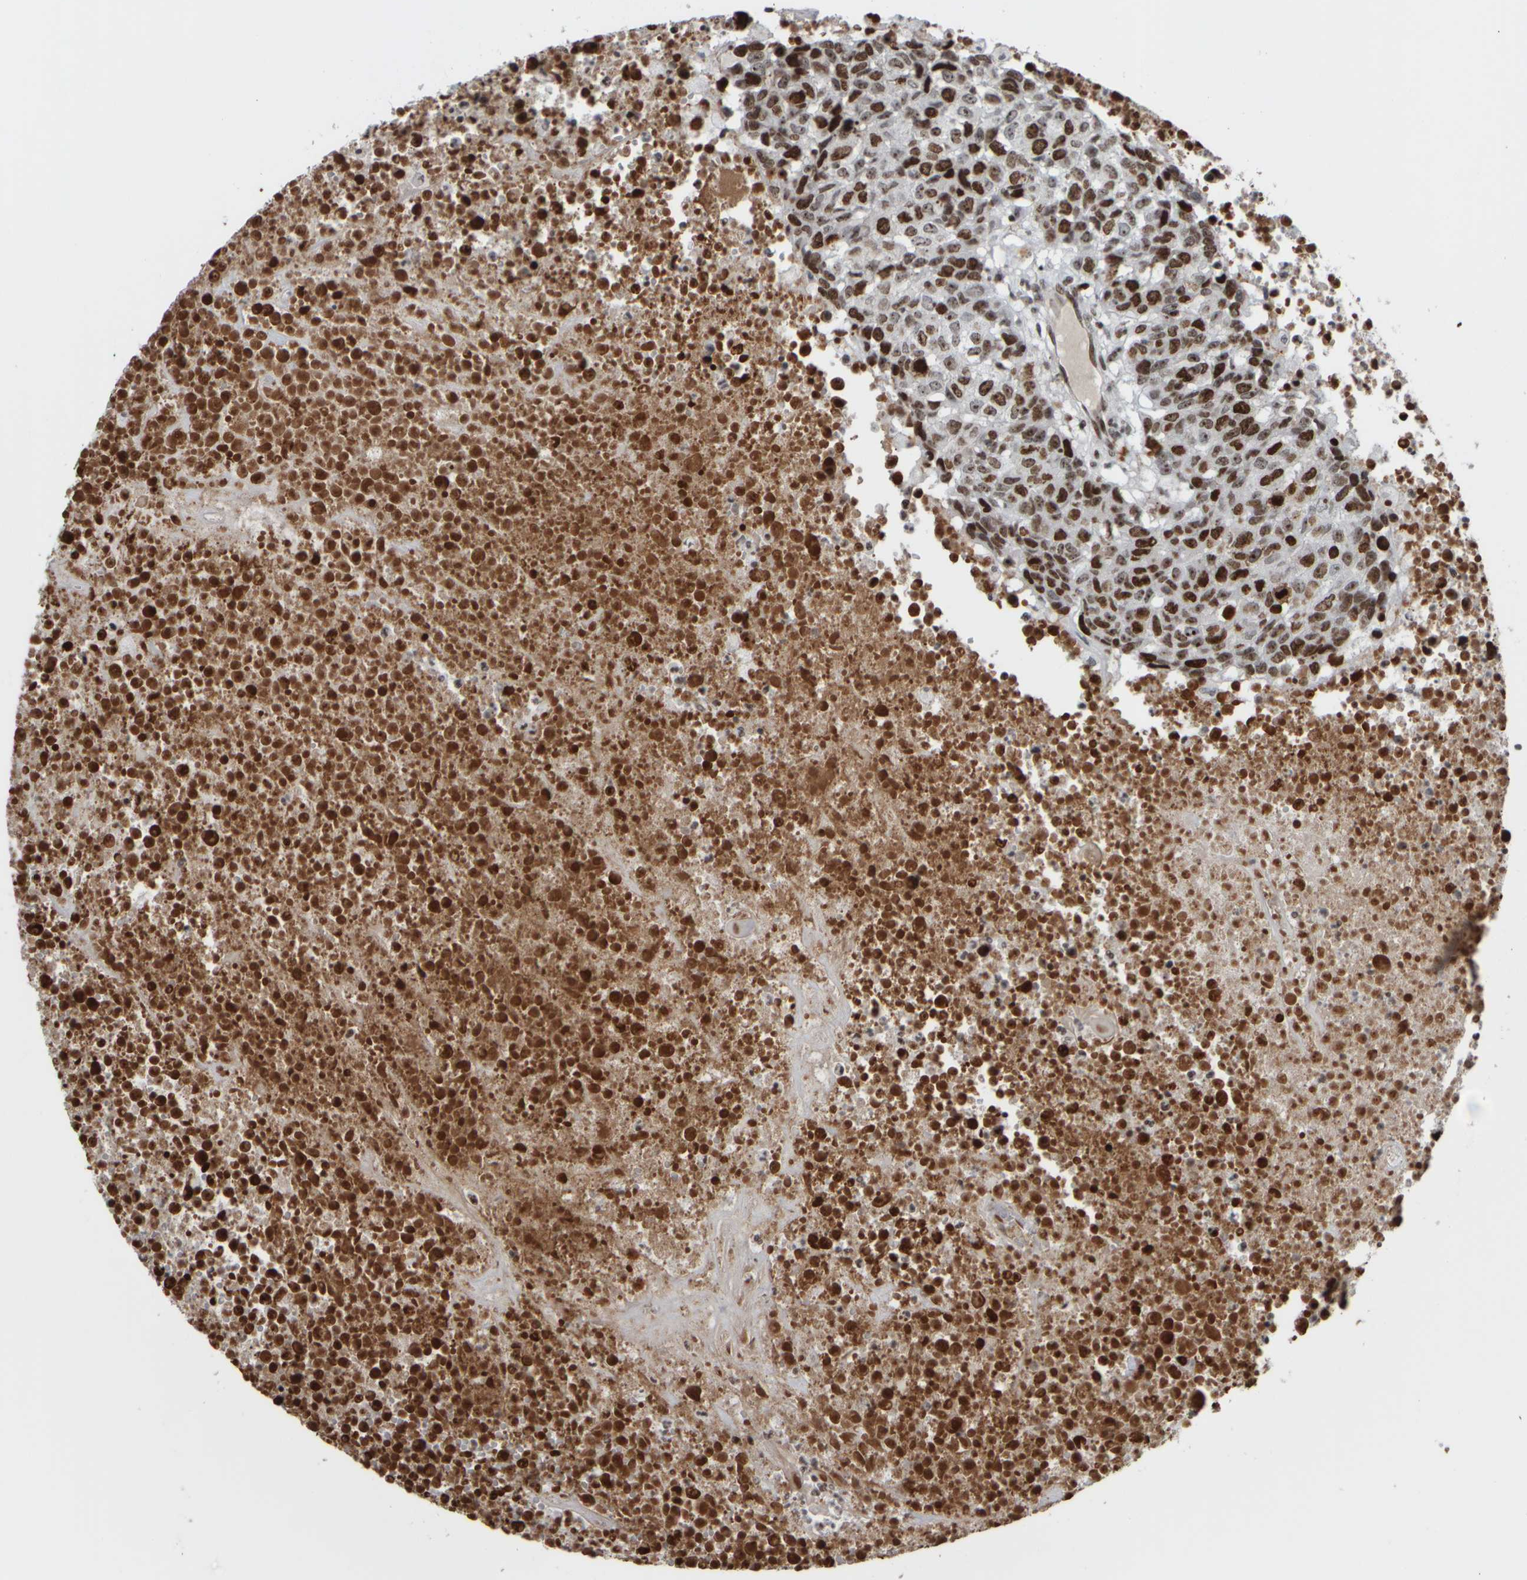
{"staining": {"intensity": "strong", "quantity": ">75%", "location": "nuclear"}, "tissue": "head and neck cancer", "cell_type": "Tumor cells", "image_type": "cancer", "snomed": [{"axis": "morphology", "description": "Squamous cell carcinoma, NOS"}, {"axis": "topography", "description": "Head-Neck"}], "caption": "Immunohistochemical staining of head and neck cancer (squamous cell carcinoma) reveals high levels of strong nuclear expression in about >75% of tumor cells. (brown staining indicates protein expression, while blue staining denotes nuclei).", "gene": "TOP2B", "patient": {"sex": "male", "age": 66}}